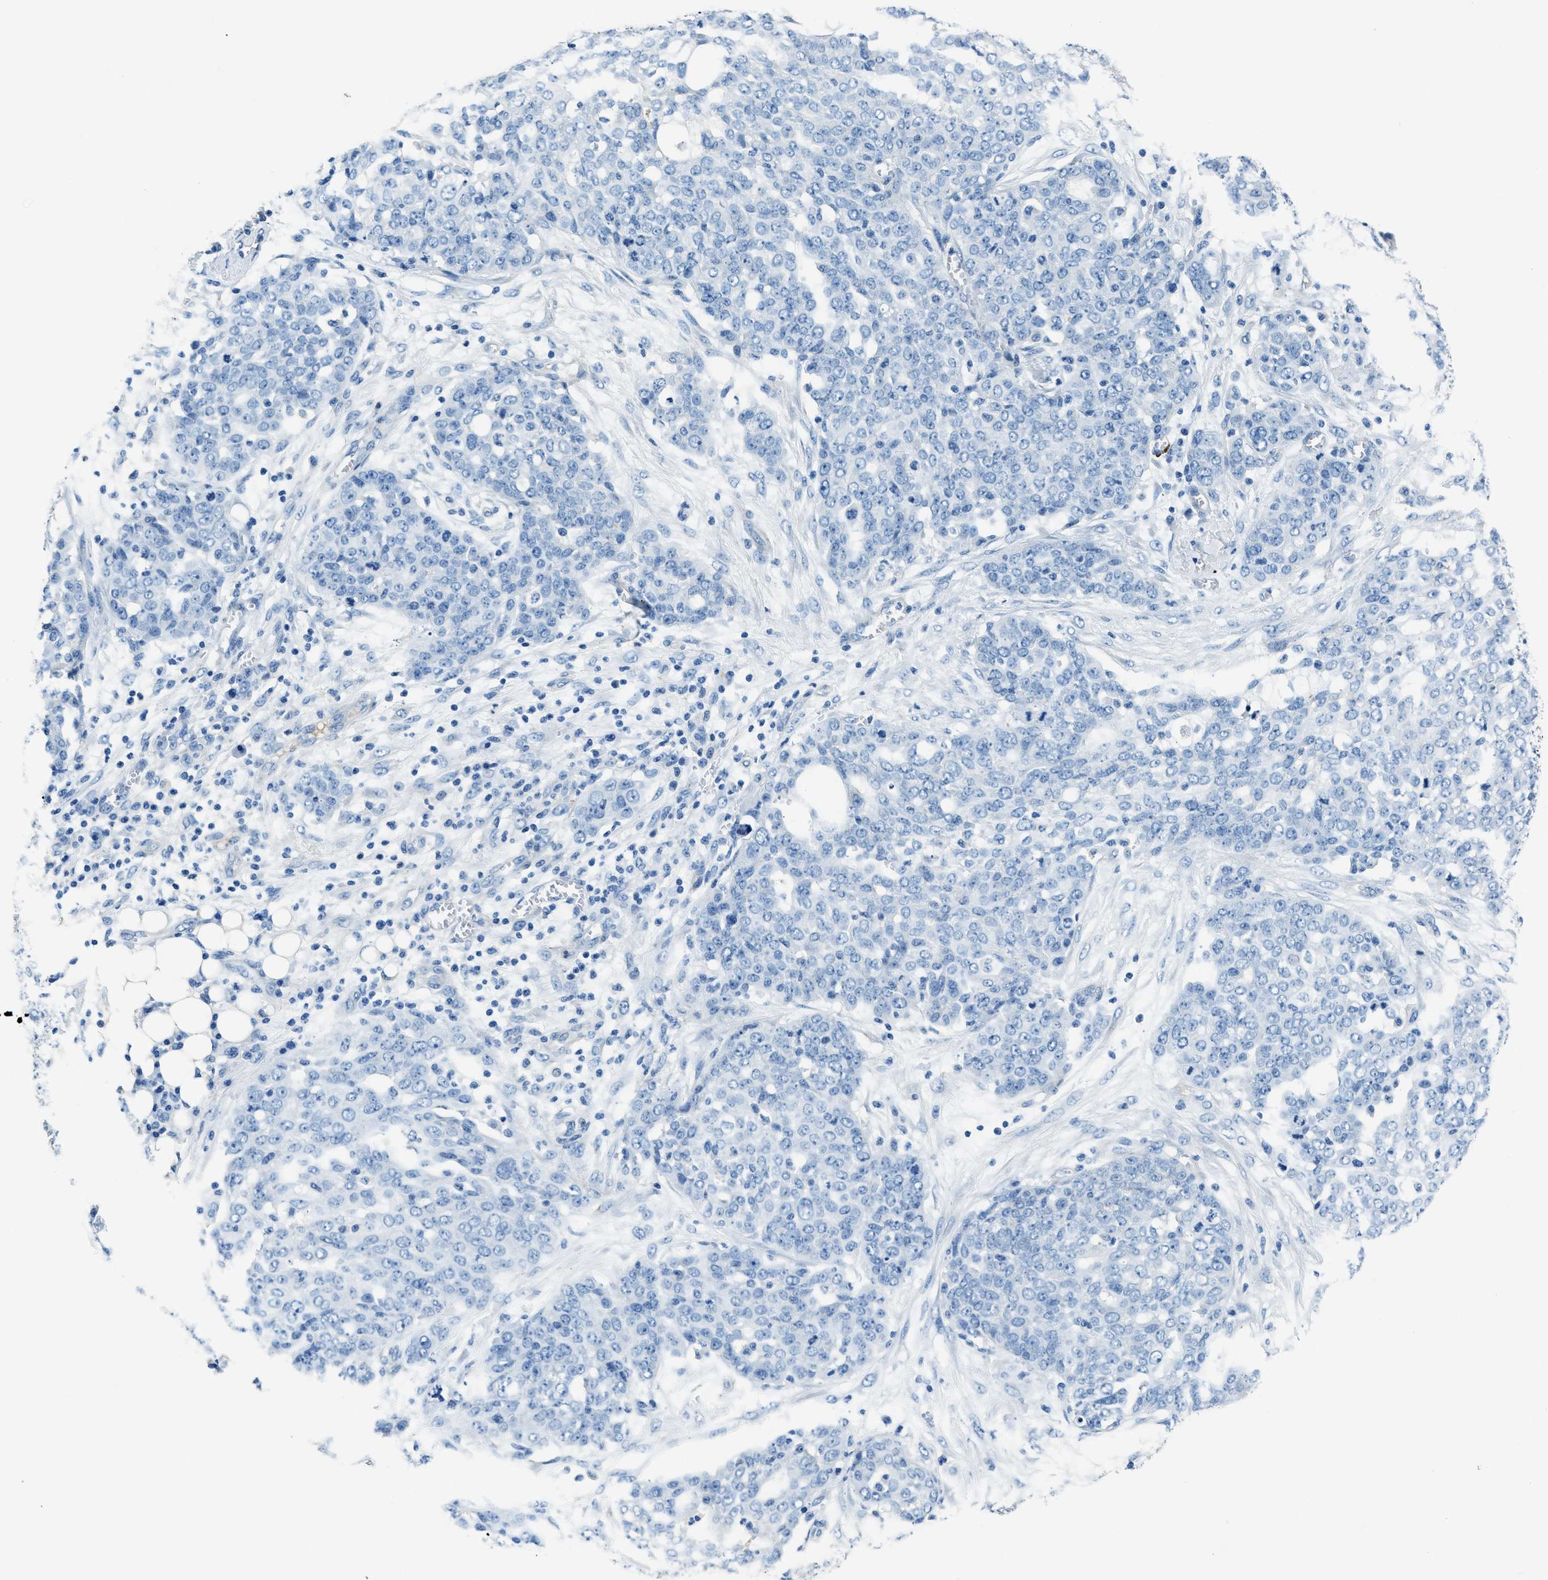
{"staining": {"intensity": "negative", "quantity": "none", "location": "none"}, "tissue": "ovarian cancer", "cell_type": "Tumor cells", "image_type": "cancer", "snomed": [{"axis": "morphology", "description": "Cystadenocarcinoma, serous, NOS"}, {"axis": "topography", "description": "Soft tissue"}, {"axis": "topography", "description": "Ovary"}], "caption": "Micrograph shows no significant protein positivity in tumor cells of ovarian cancer.", "gene": "TMEM186", "patient": {"sex": "female", "age": 57}}